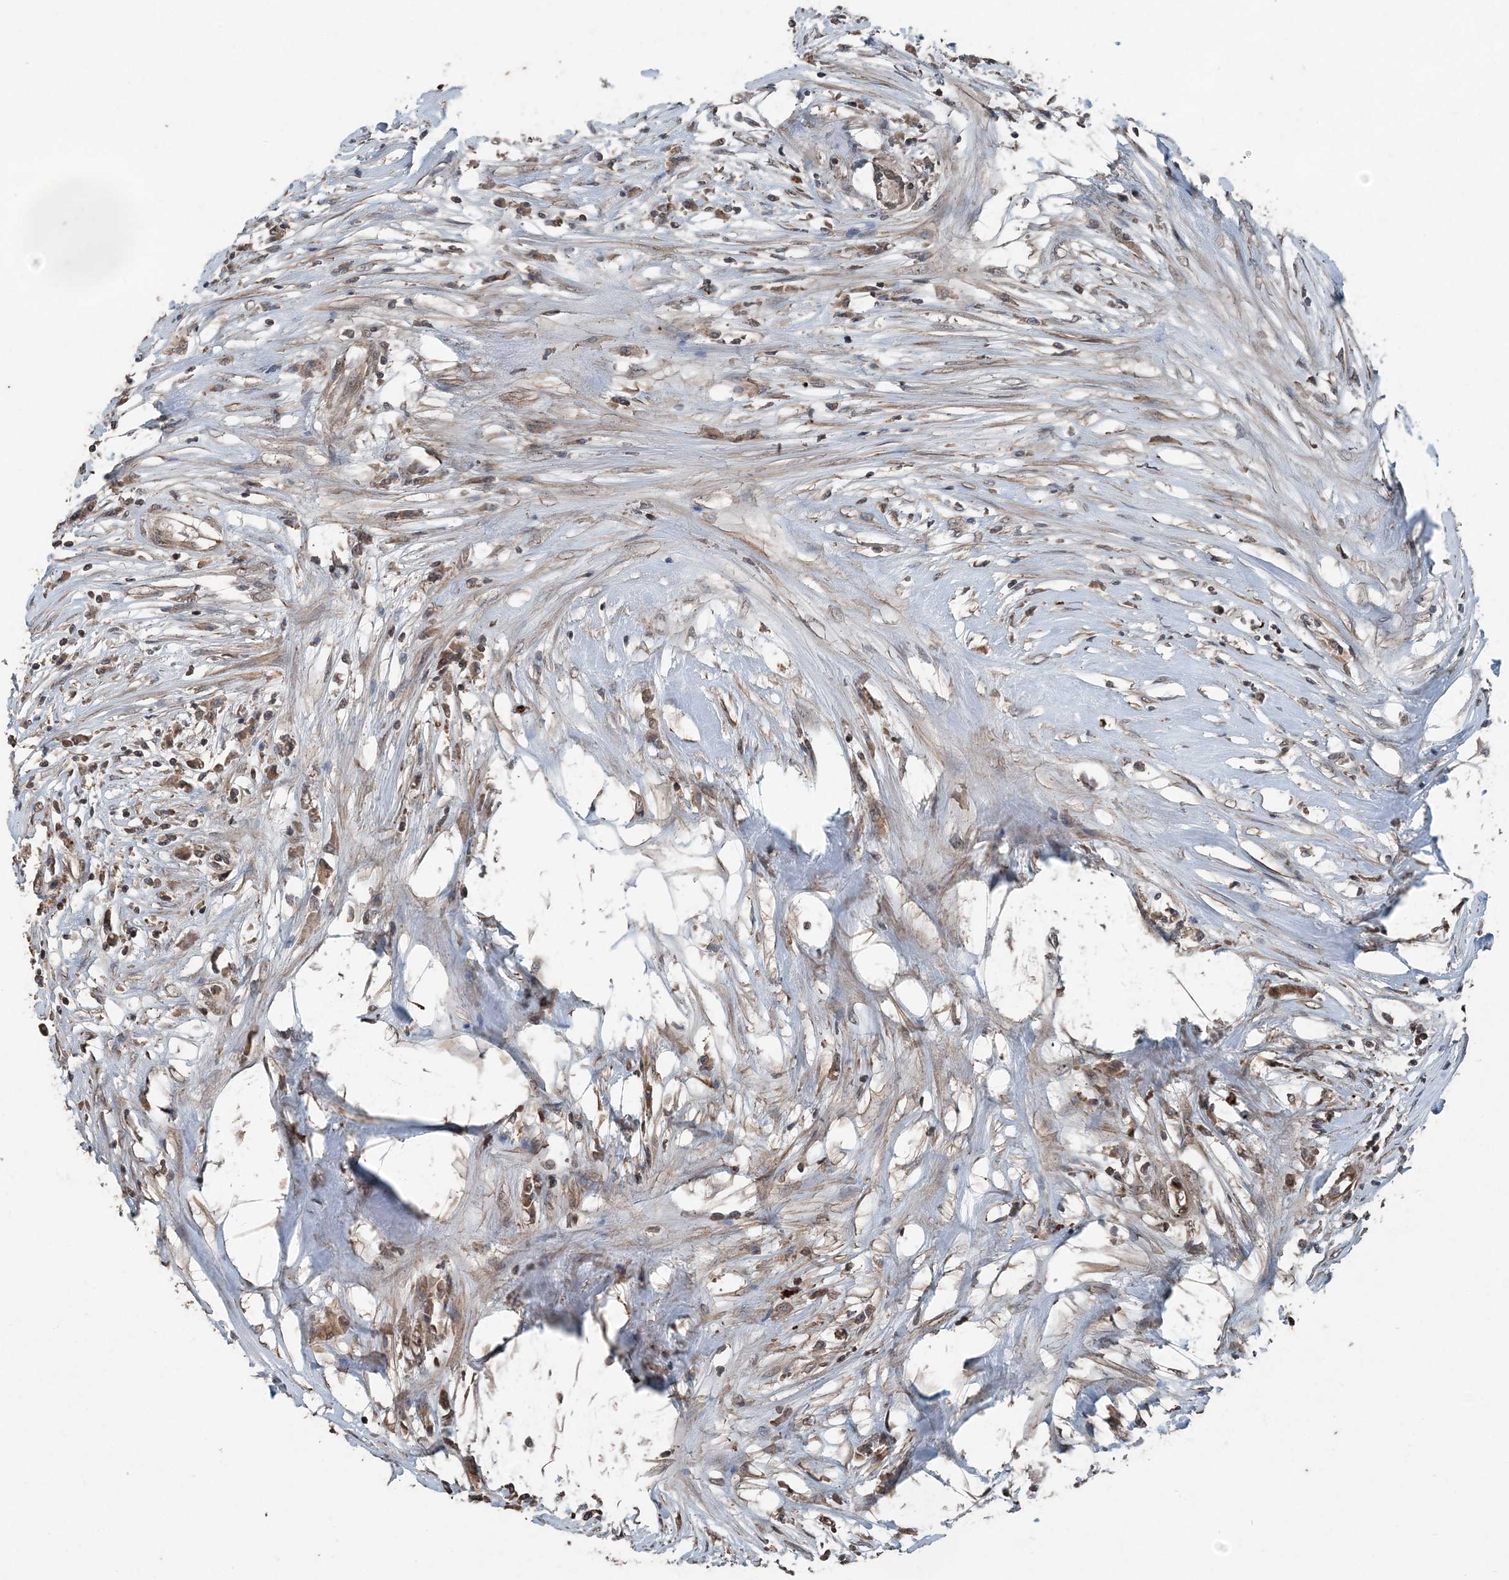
{"staining": {"intensity": "moderate", "quantity": ">75%", "location": "cytoplasmic/membranous"}, "tissue": "colorectal cancer", "cell_type": "Tumor cells", "image_type": "cancer", "snomed": [{"axis": "morphology", "description": "Adenocarcinoma, NOS"}, {"axis": "topography", "description": "Rectum"}], "caption": "Colorectal cancer (adenocarcinoma) stained with DAB (3,3'-diaminobenzidine) IHC reveals medium levels of moderate cytoplasmic/membranous expression in about >75% of tumor cells. The staining was performed using DAB (3,3'-diaminobenzidine) to visualize the protein expression in brown, while the nuclei were stained in blue with hematoxylin (Magnification: 20x).", "gene": "CFL1", "patient": {"sex": "male", "age": 63}}